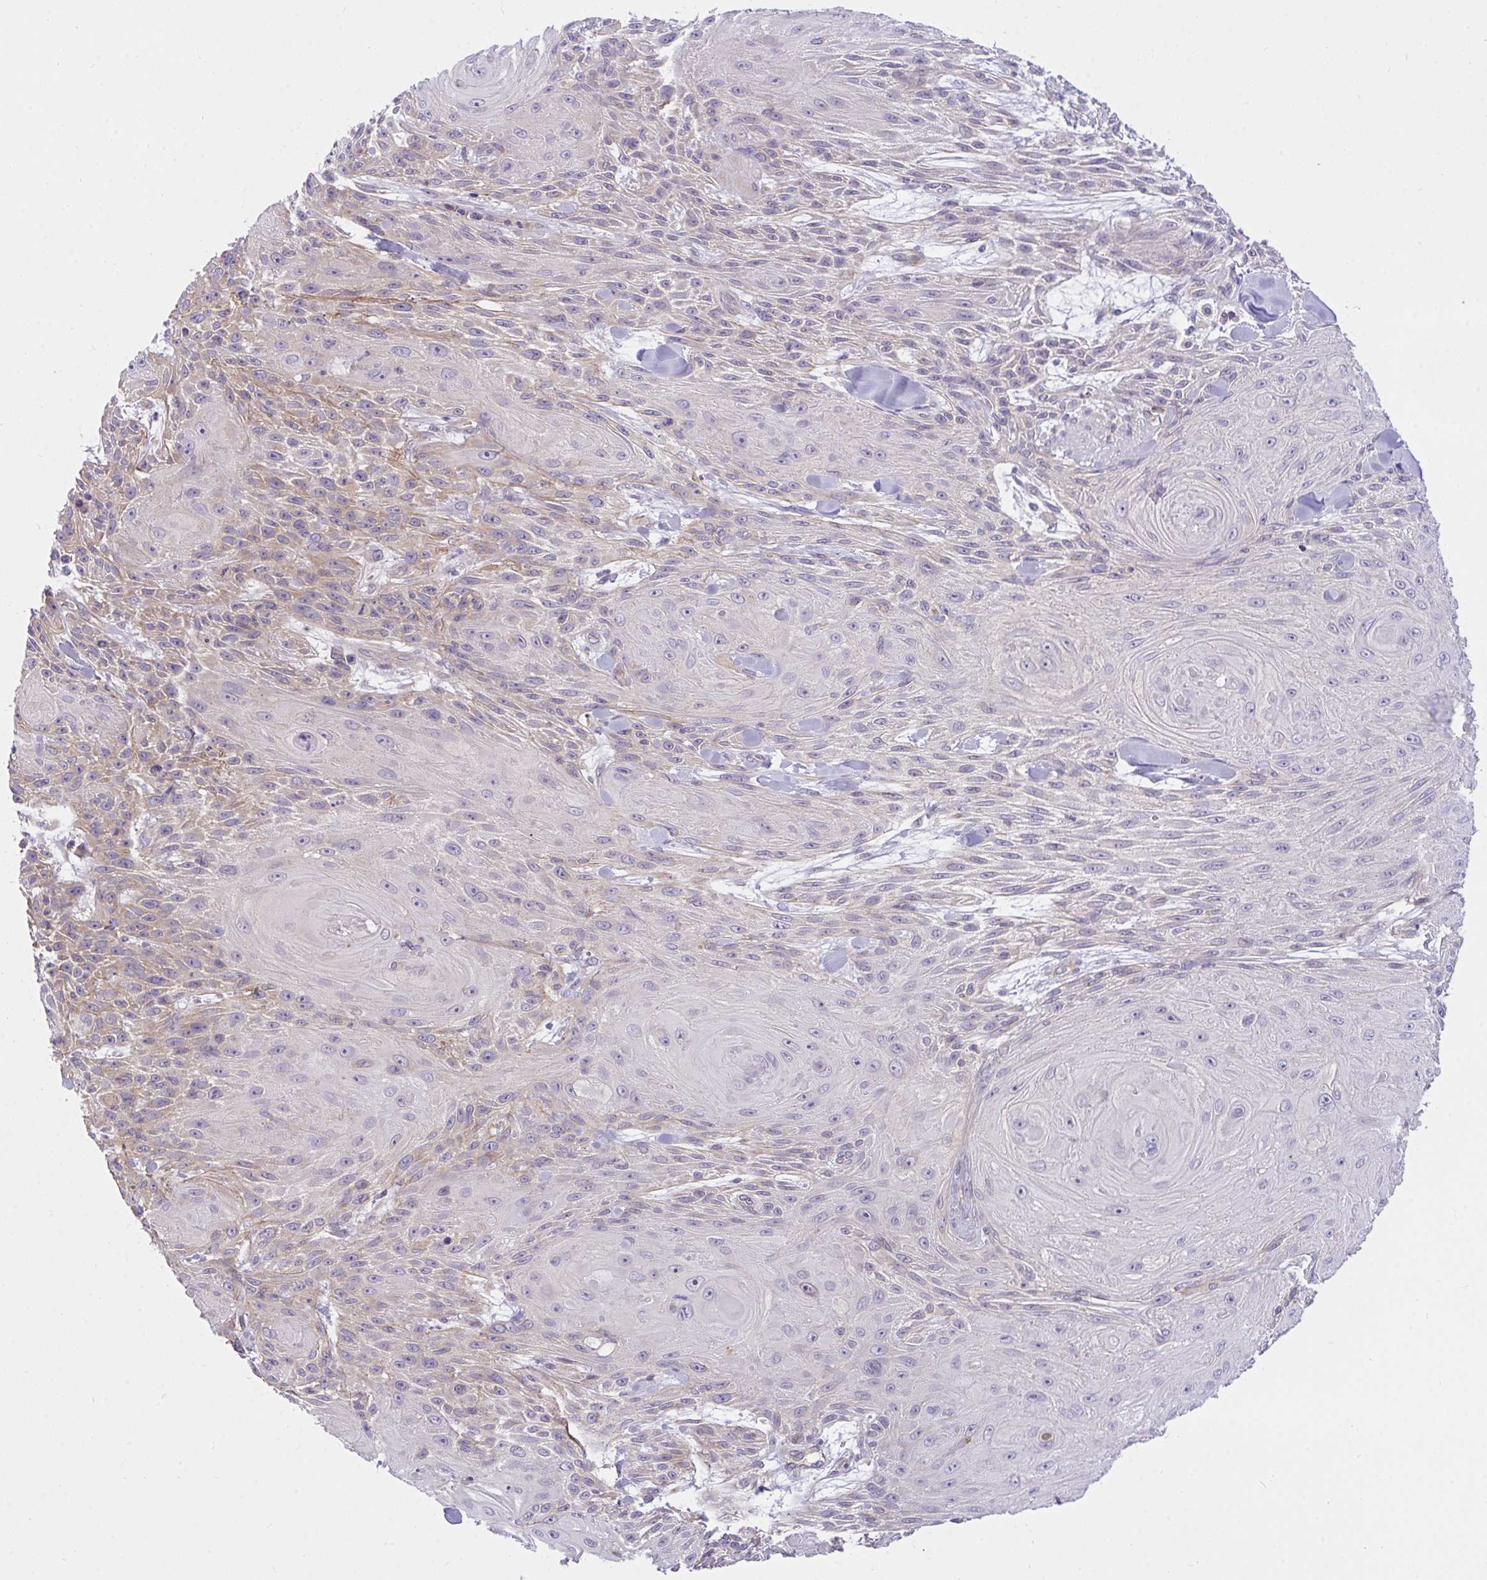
{"staining": {"intensity": "weak", "quantity": "<25%", "location": "cytoplasmic/membranous"}, "tissue": "skin cancer", "cell_type": "Tumor cells", "image_type": "cancer", "snomed": [{"axis": "morphology", "description": "Squamous cell carcinoma, NOS"}, {"axis": "topography", "description": "Skin"}], "caption": "Protein analysis of skin cancer (squamous cell carcinoma) displays no significant expression in tumor cells.", "gene": "TLN2", "patient": {"sex": "male", "age": 88}}